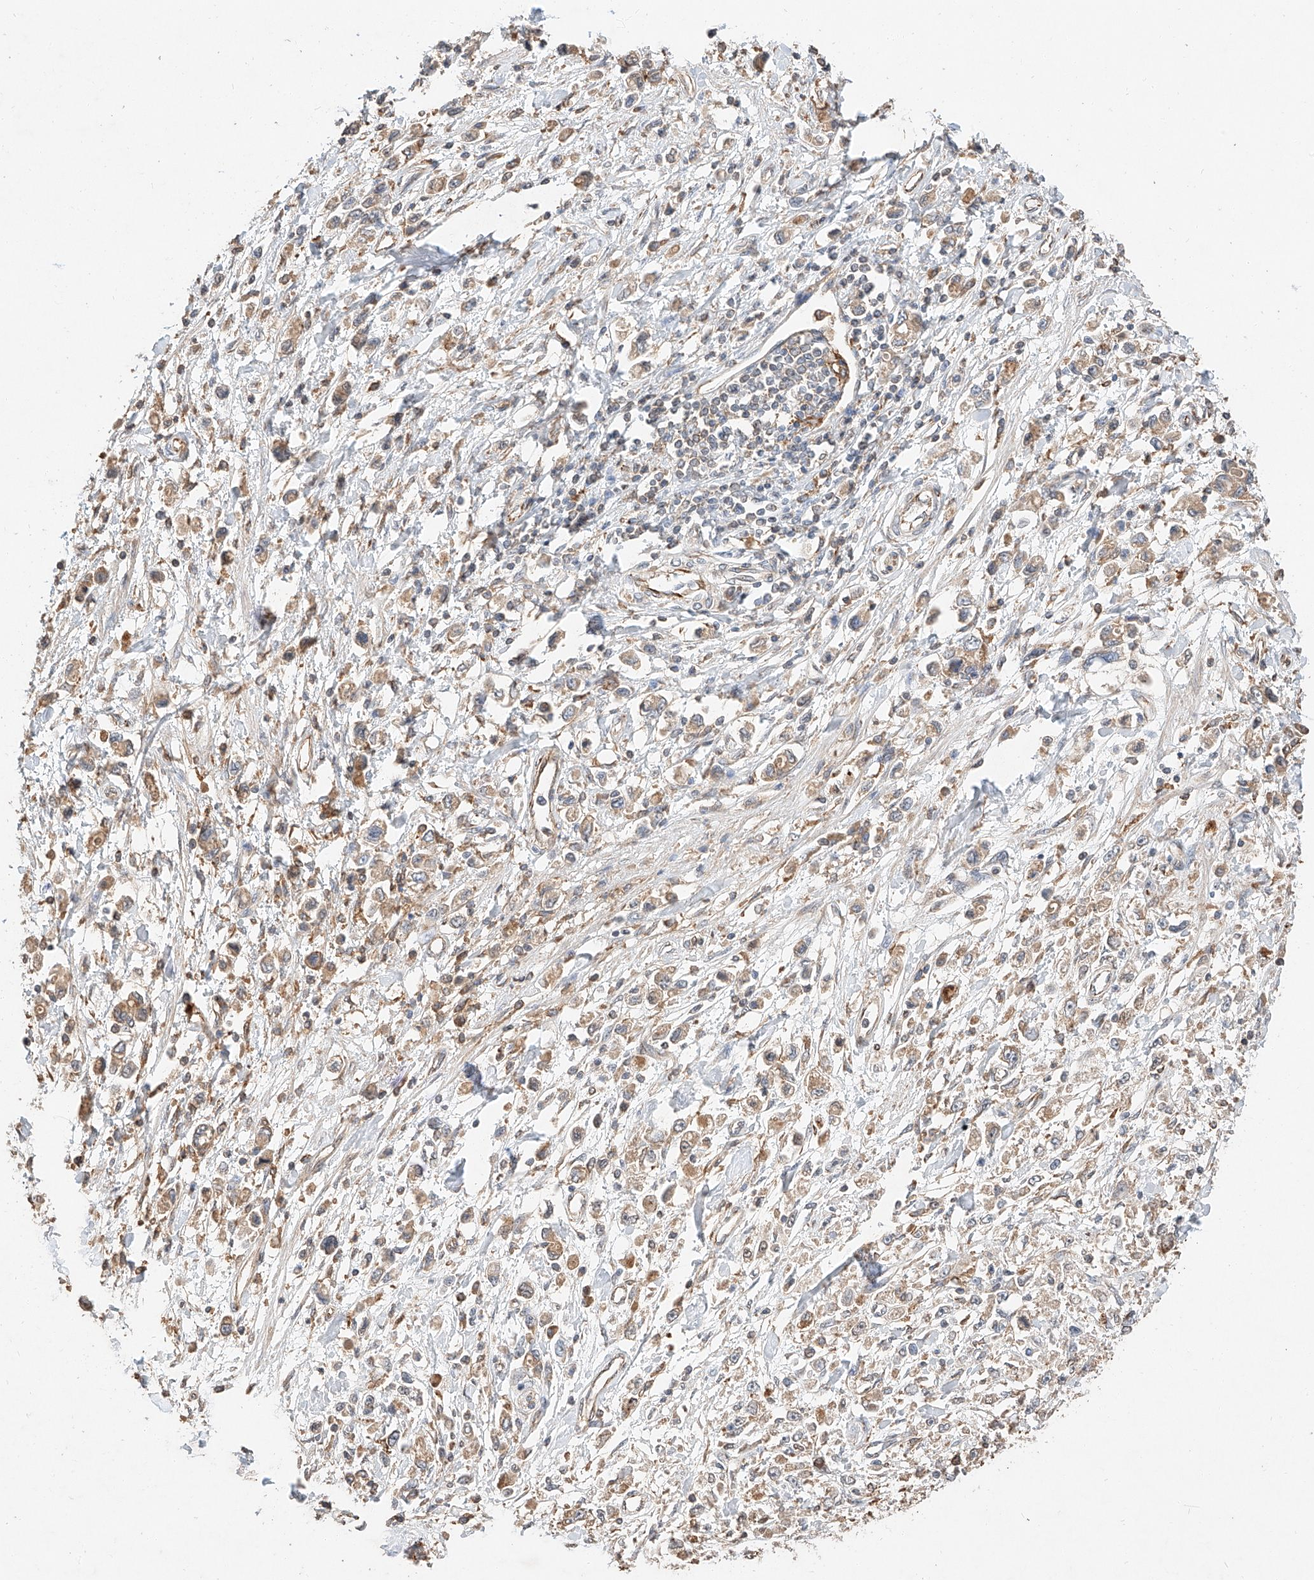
{"staining": {"intensity": "weak", "quantity": "25%-75%", "location": "cytoplasmic/membranous"}, "tissue": "stomach cancer", "cell_type": "Tumor cells", "image_type": "cancer", "snomed": [{"axis": "morphology", "description": "Adenocarcinoma, NOS"}, {"axis": "topography", "description": "Stomach"}], "caption": "The image exhibits immunohistochemical staining of stomach adenocarcinoma. There is weak cytoplasmic/membranous expression is present in approximately 25%-75% of tumor cells. The staining was performed using DAB, with brown indicating positive protein expression. Nuclei are stained blue with hematoxylin.", "gene": "SUSD6", "patient": {"sex": "female", "age": 59}}